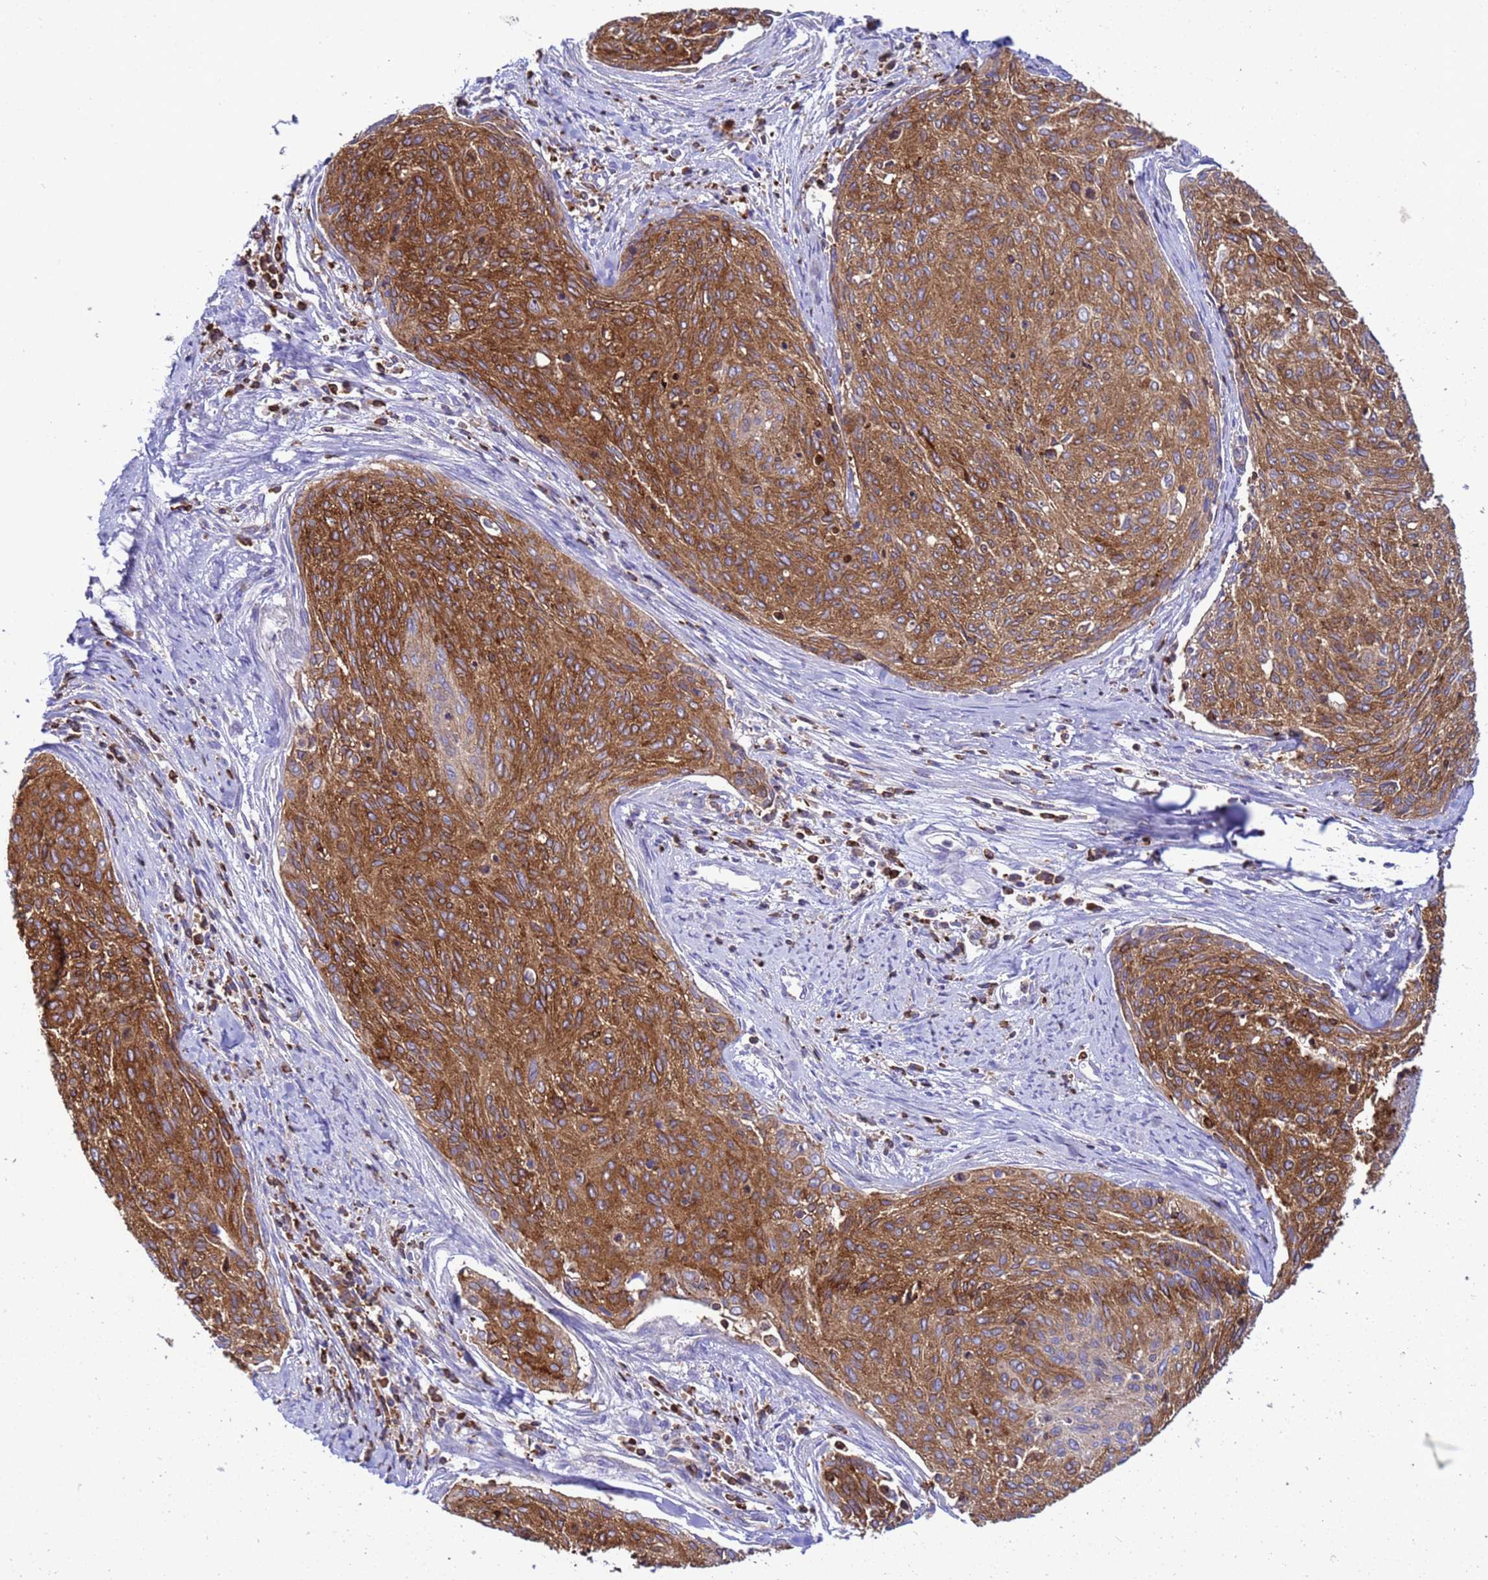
{"staining": {"intensity": "strong", "quantity": ">75%", "location": "cytoplasmic/membranous"}, "tissue": "cervical cancer", "cell_type": "Tumor cells", "image_type": "cancer", "snomed": [{"axis": "morphology", "description": "Squamous cell carcinoma, NOS"}, {"axis": "topography", "description": "Cervix"}], "caption": "Protein expression analysis of human cervical cancer reveals strong cytoplasmic/membranous positivity in approximately >75% of tumor cells.", "gene": "EZR", "patient": {"sex": "female", "age": 55}}